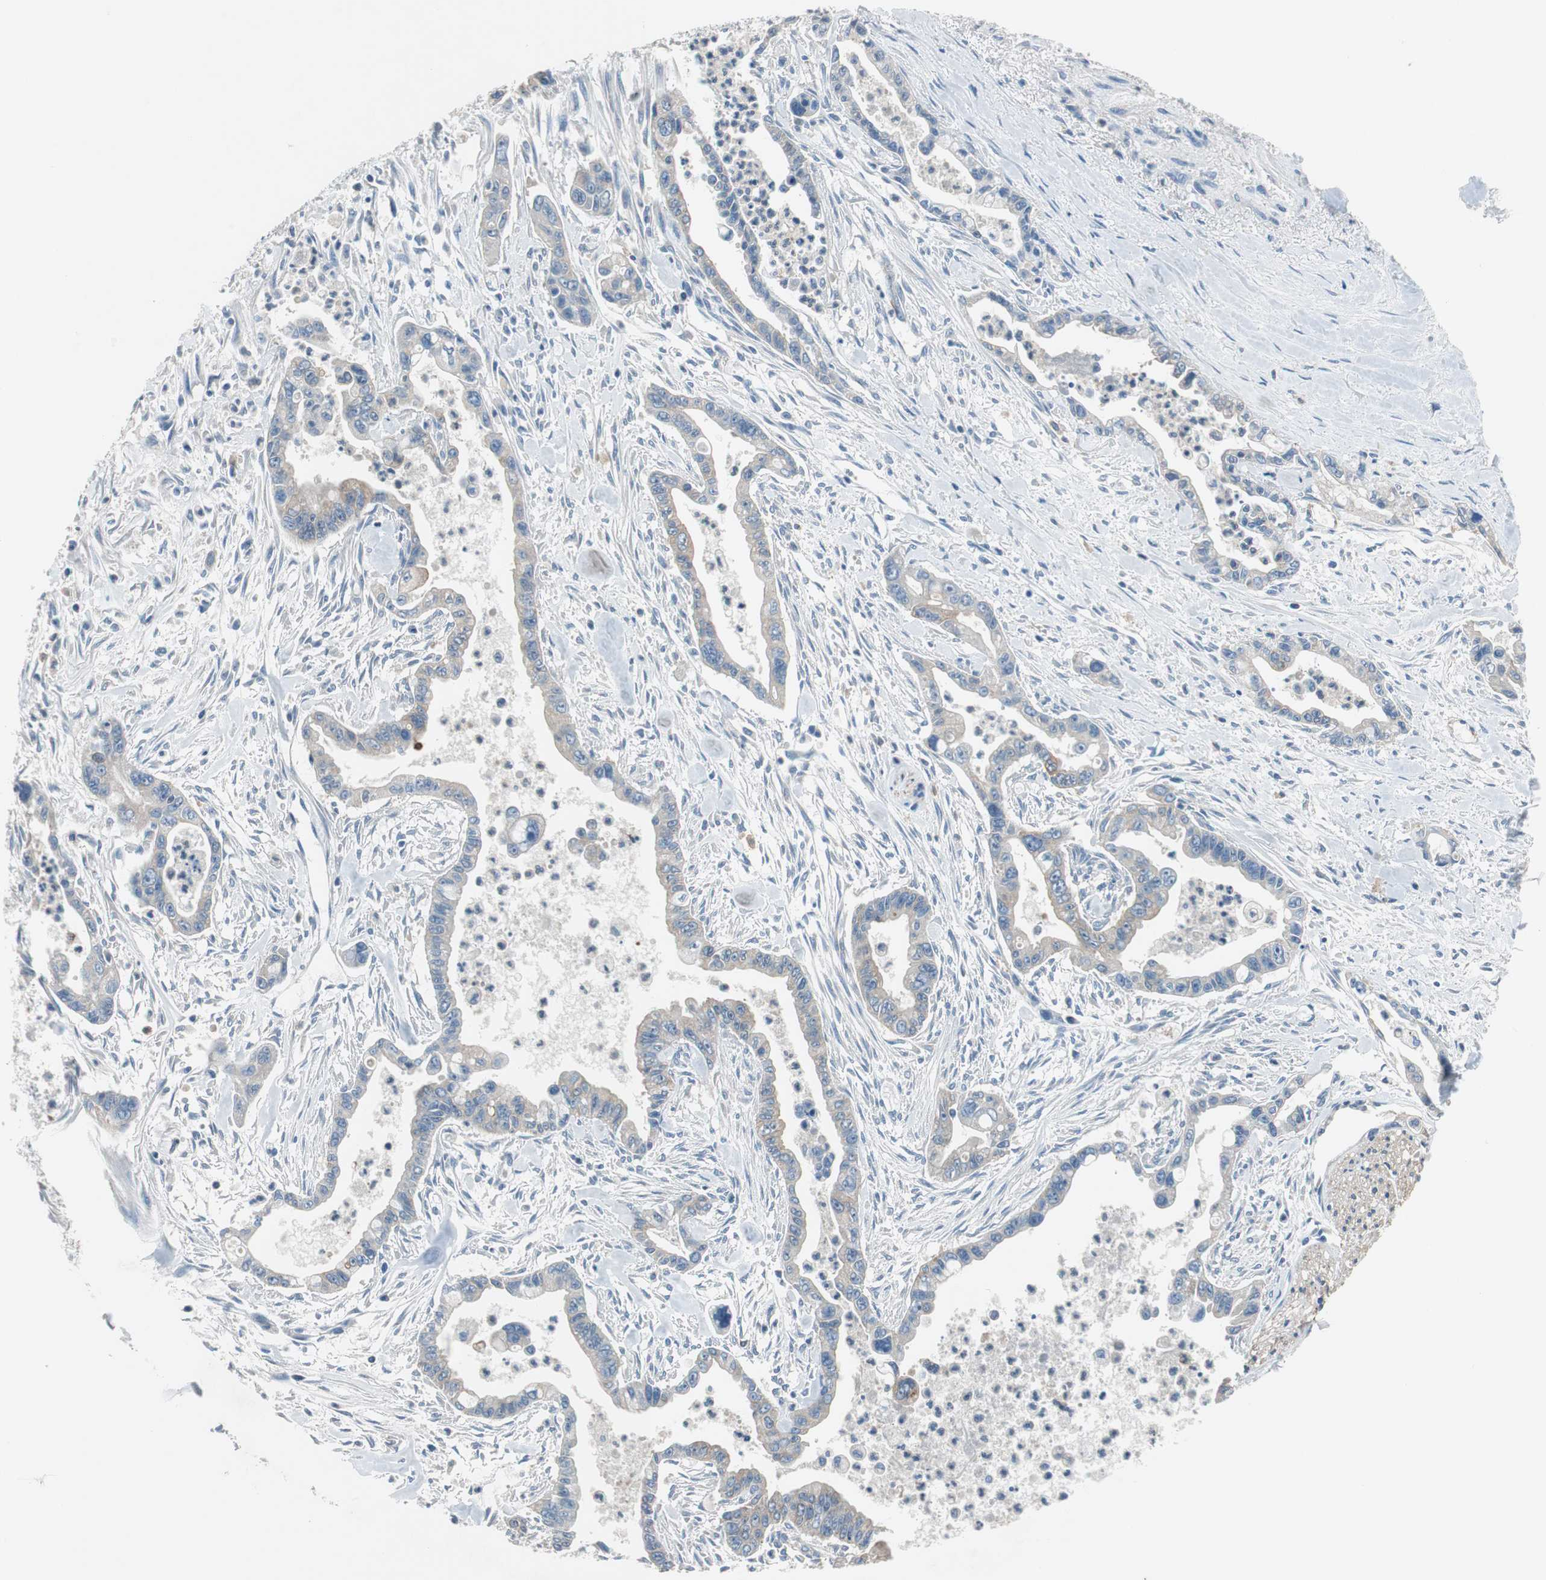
{"staining": {"intensity": "weak", "quantity": "25%-75%", "location": "cytoplasmic/membranous"}, "tissue": "pancreatic cancer", "cell_type": "Tumor cells", "image_type": "cancer", "snomed": [{"axis": "morphology", "description": "Adenocarcinoma, NOS"}, {"axis": "topography", "description": "Pancreas"}], "caption": "Immunohistochemistry histopathology image of neoplastic tissue: pancreatic cancer (adenocarcinoma) stained using IHC exhibits low levels of weak protein expression localized specifically in the cytoplasmic/membranous of tumor cells, appearing as a cytoplasmic/membranous brown color.", "gene": "PRKCA", "patient": {"sex": "male", "age": 70}}